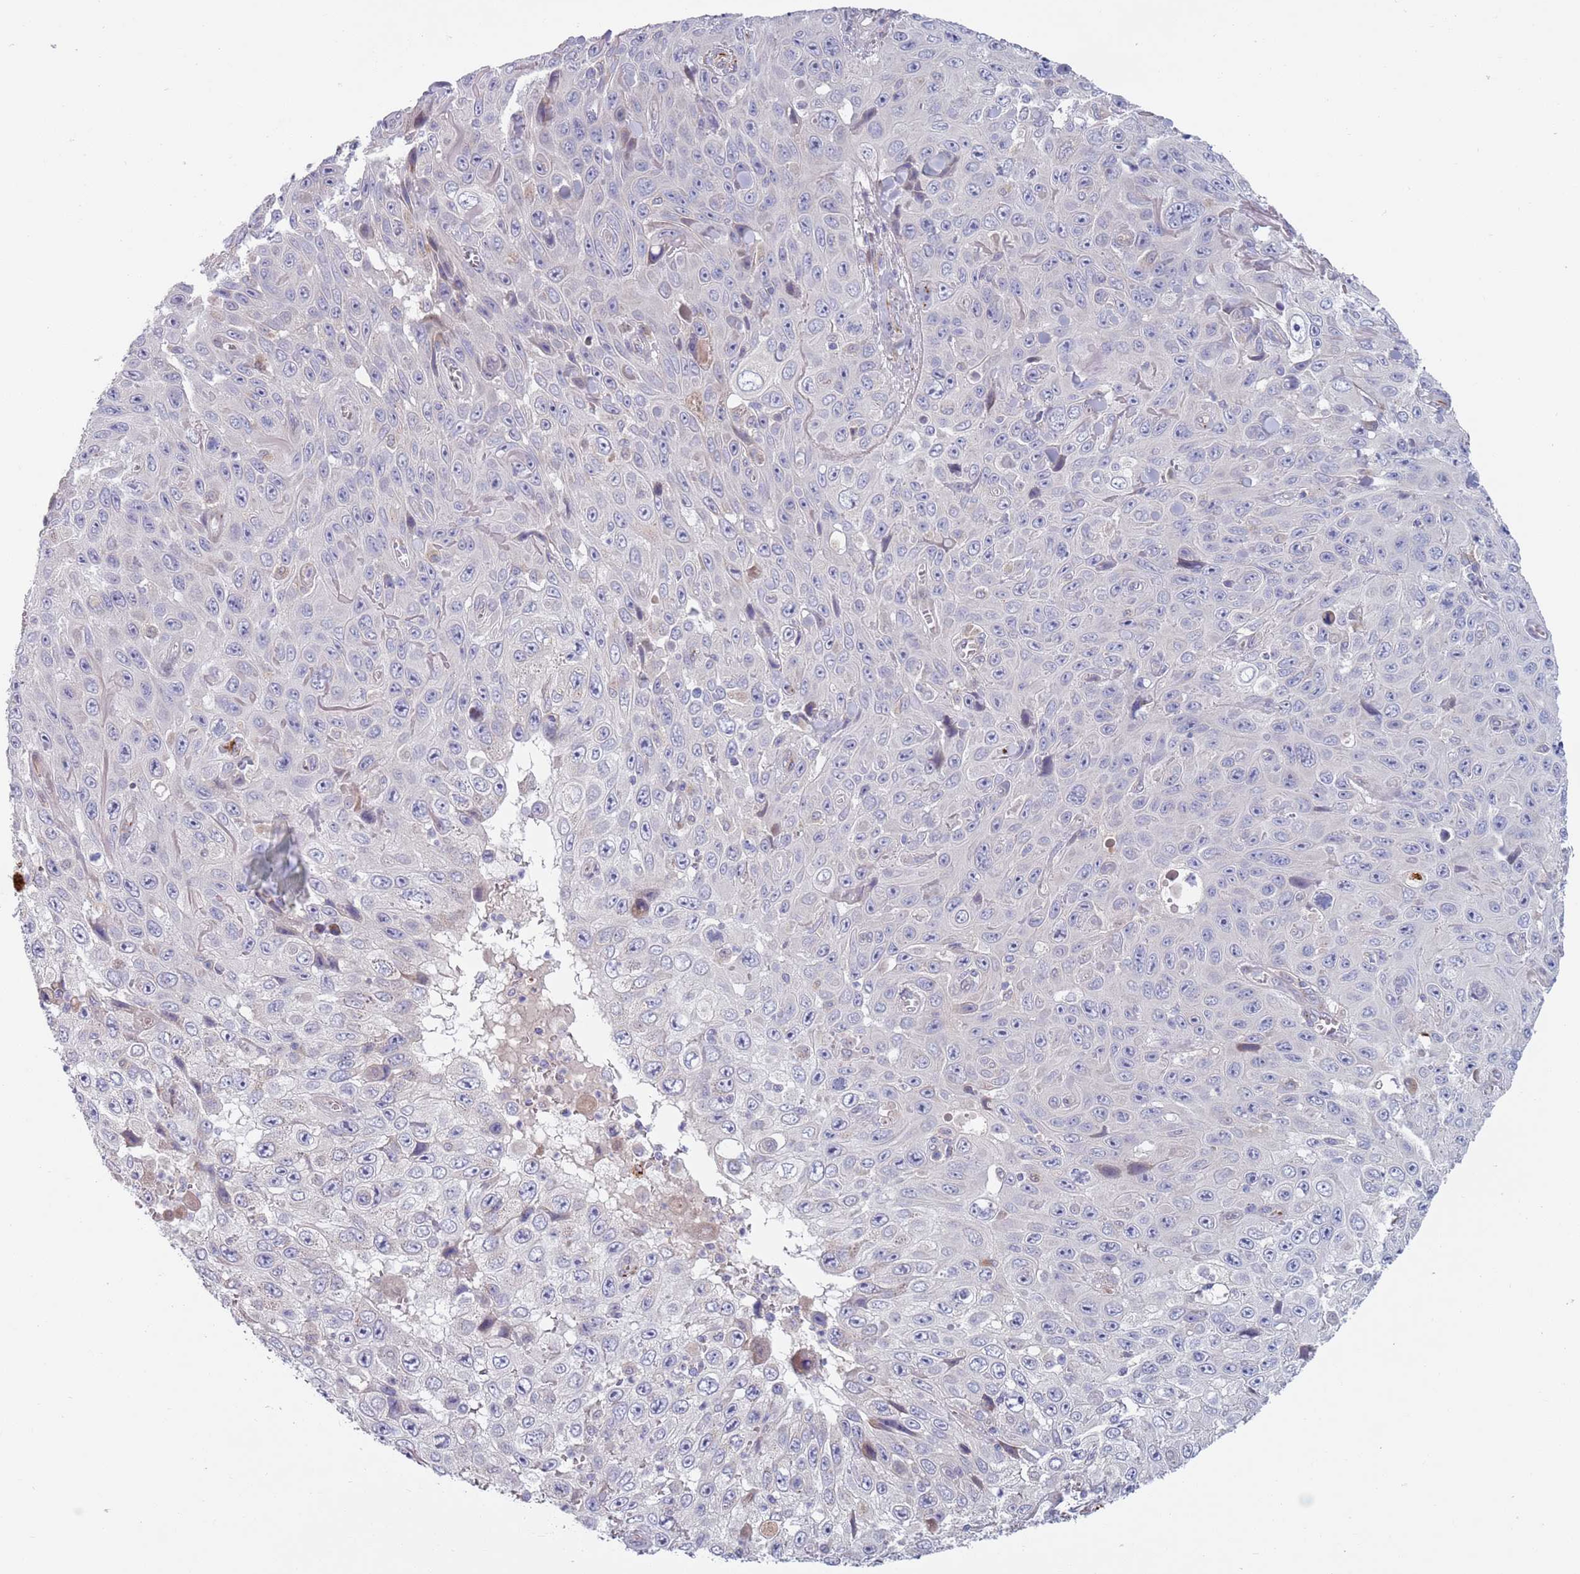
{"staining": {"intensity": "negative", "quantity": "none", "location": "none"}, "tissue": "skin cancer", "cell_type": "Tumor cells", "image_type": "cancer", "snomed": [{"axis": "morphology", "description": "Squamous cell carcinoma, NOS"}, {"axis": "topography", "description": "Skin"}], "caption": "Immunohistochemistry (IHC) of squamous cell carcinoma (skin) displays no expression in tumor cells.", "gene": "TYW1", "patient": {"sex": "male", "age": 82}}